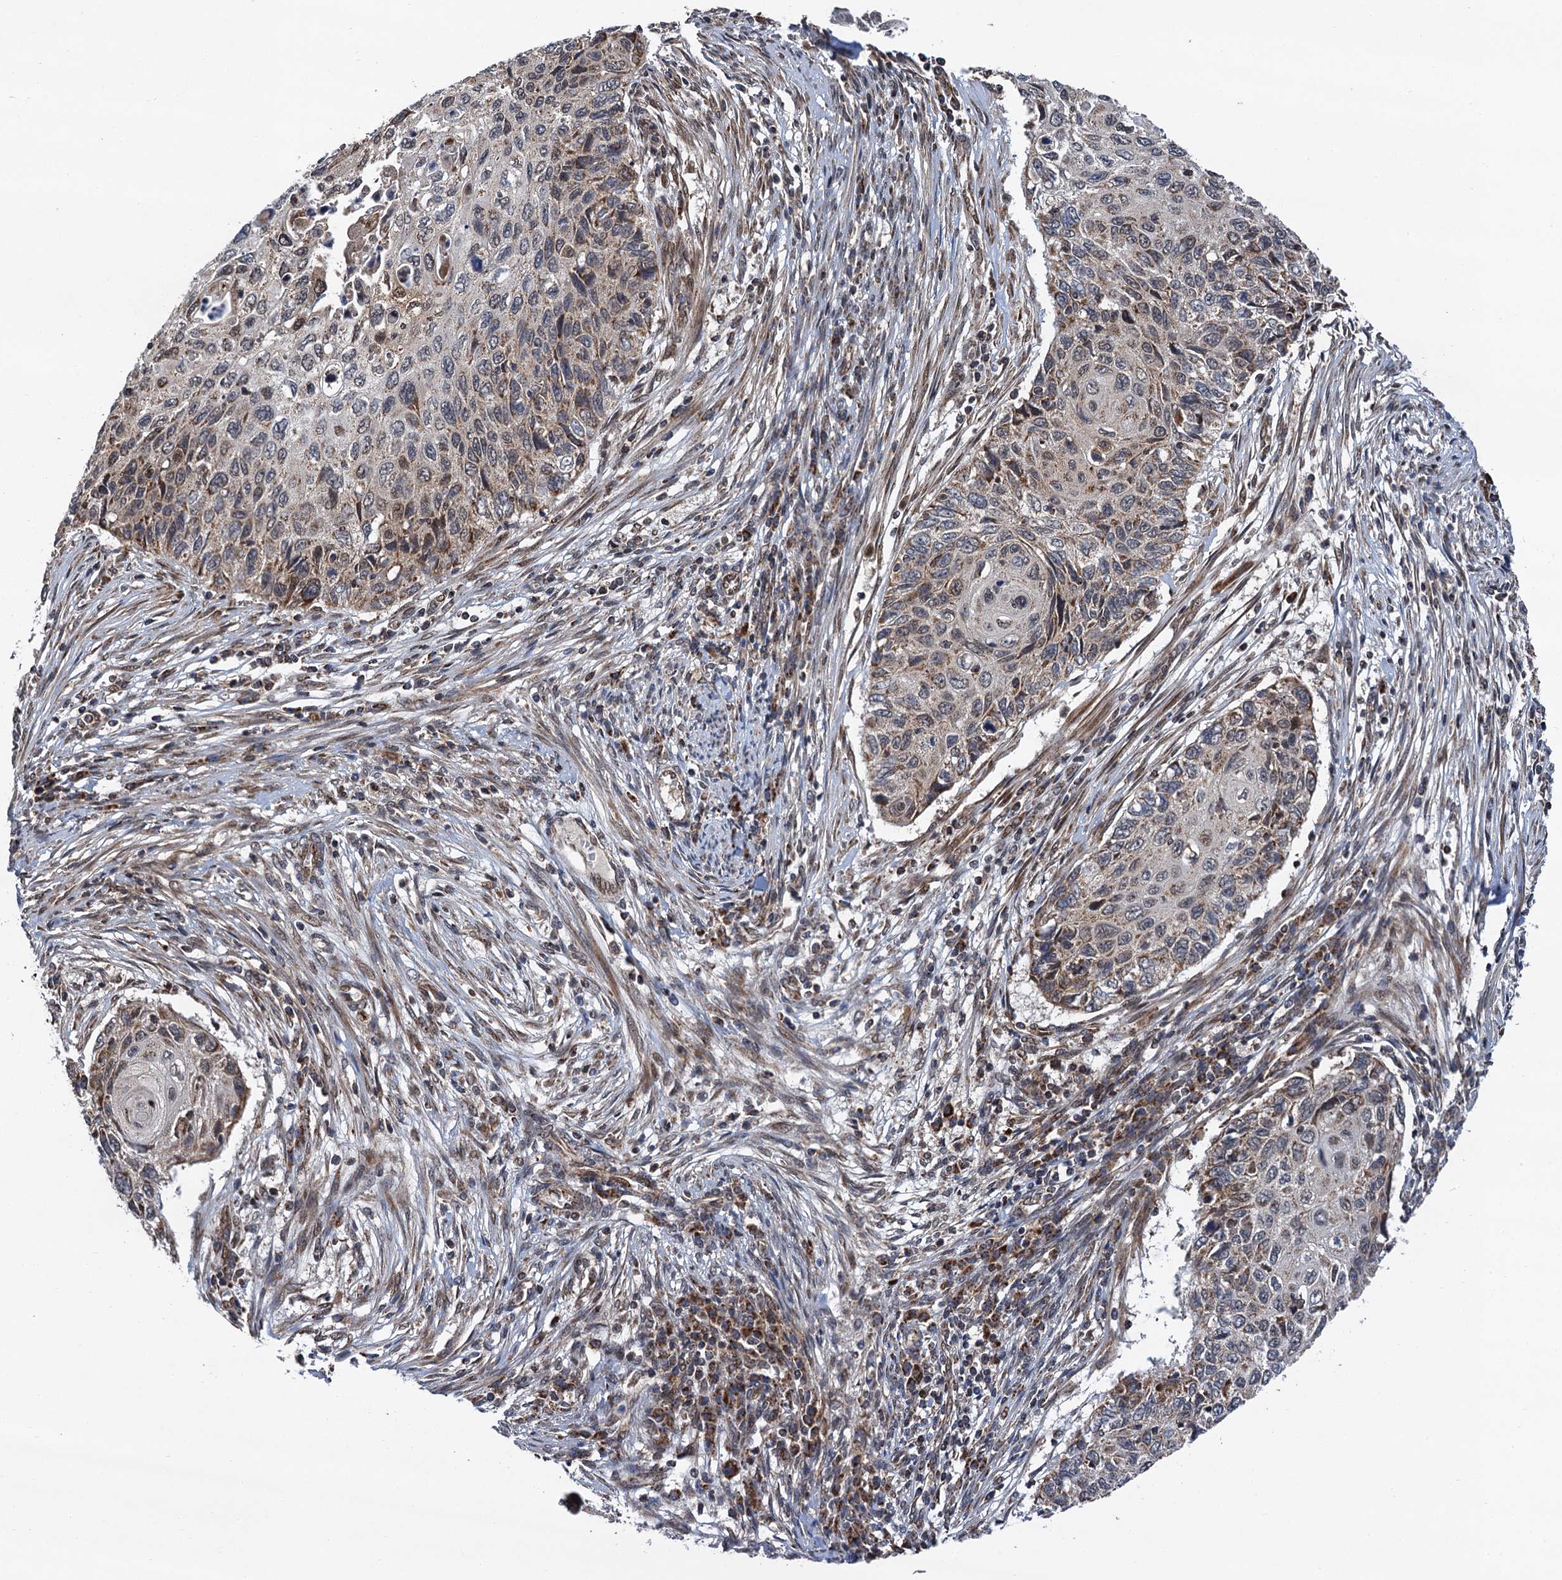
{"staining": {"intensity": "weak", "quantity": "<25%", "location": "cytoplasmic/membranous"}, "tissue": "cervical cancer", "cell_type": "Tumor cells", "image_type": "cancer", "snomed": [{"axis": "morphology", "description": "Squamous cell carcinoma, NOS"}, {"axis": "topography", "description": "Cervix"}], "caption": "Tumor cells are negative for protein expression in human cervical cancer (squamous cell carcinoma). Nuclei are stained in blue.", "gene": "CMPK2", "patient": {"sex": "female", "age": 70}}